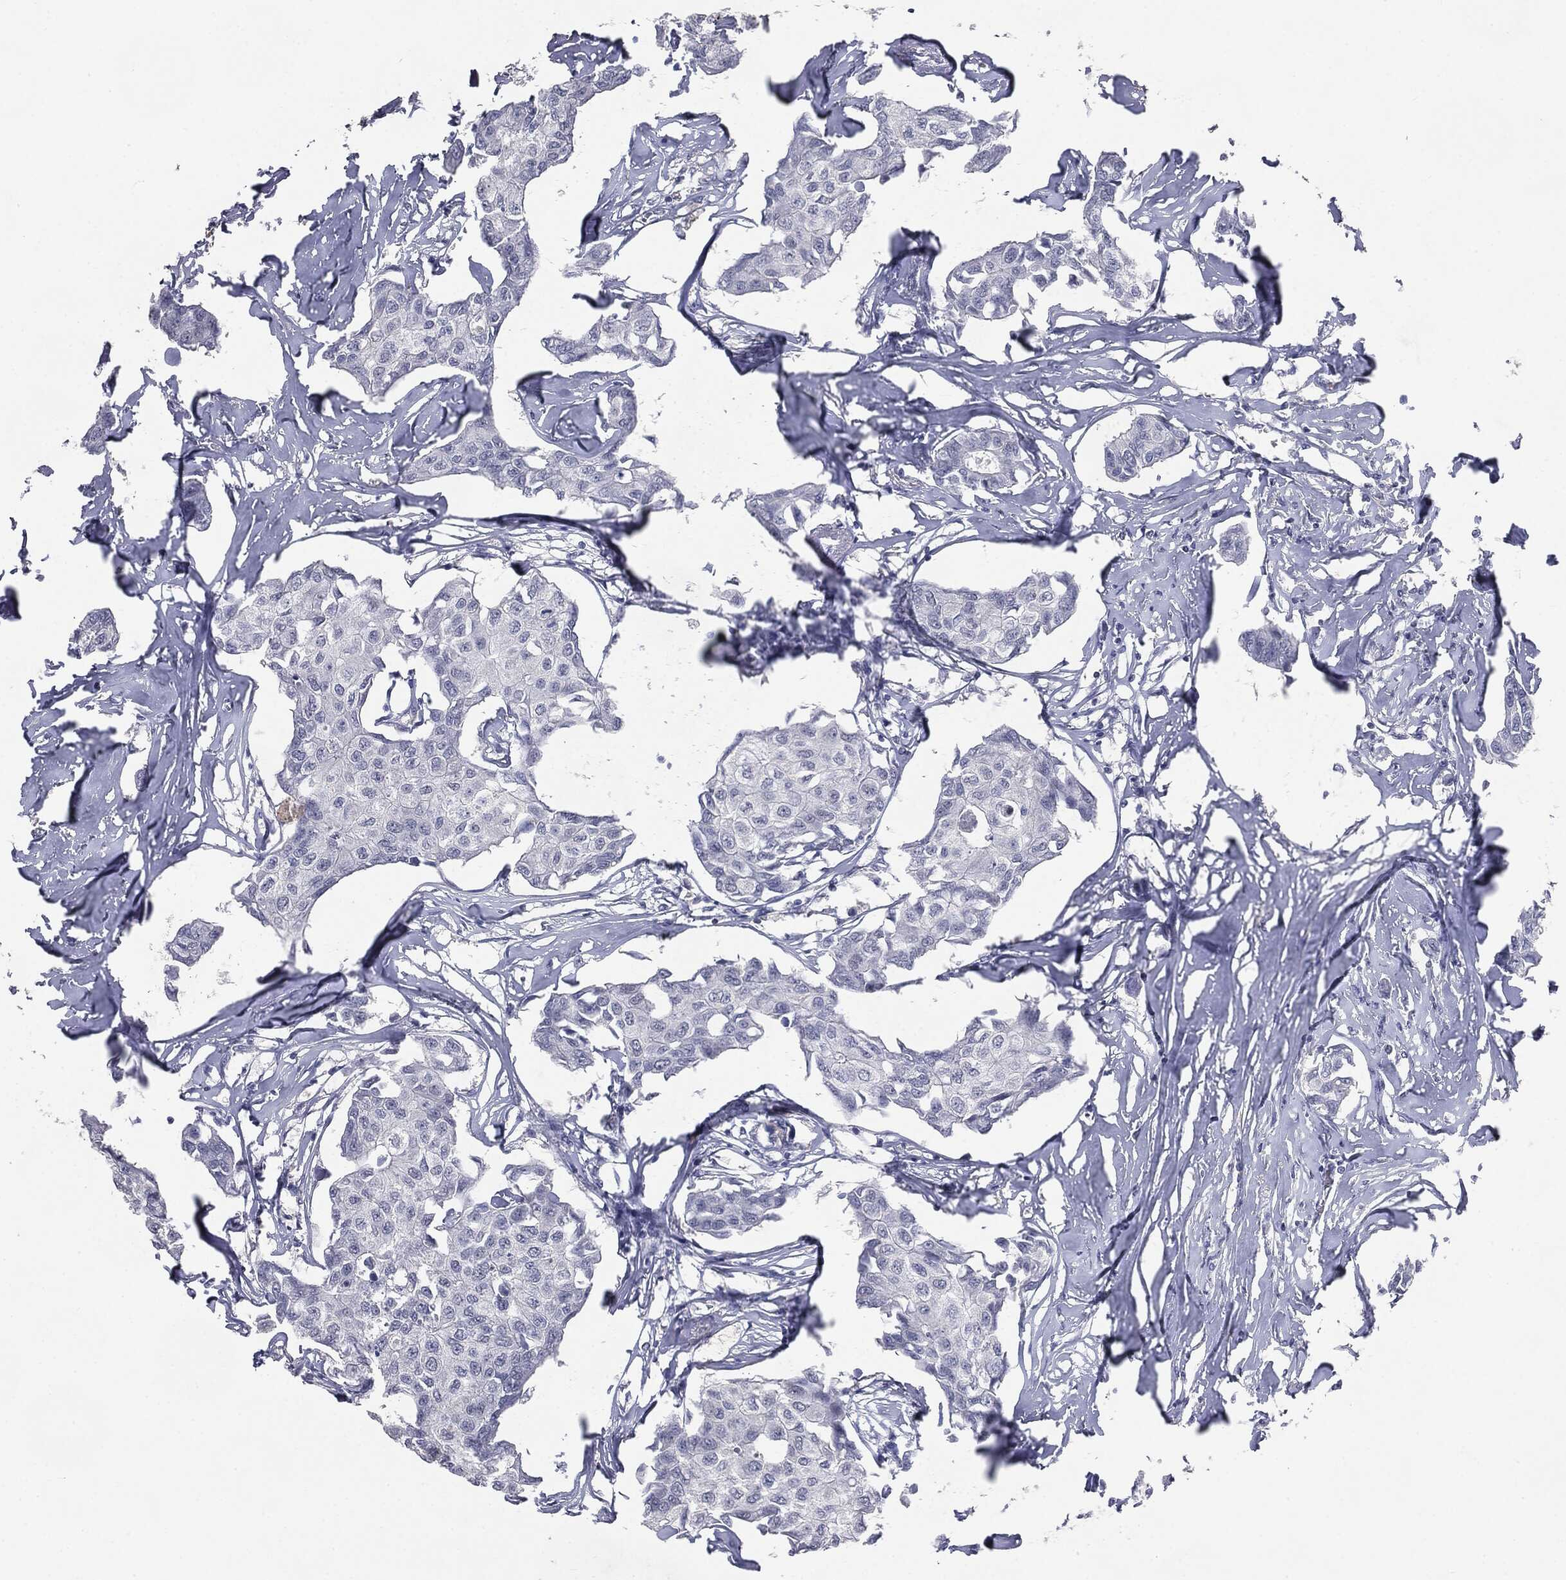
{"staining": {"intensity": "negative", "quantity": "none", "location": "none"}, "tissue": "breast cancer", "cell_type": "Tumor cells", "image_type": "cancer", "snomed": [{"axis": "morphology", "description": "Duct carcinoma"}, {"axis": "topography", "description": "Breast"}], "caption": "A high-resolution micrograph shows IHC staining of breast cancer, which shows no significant expression in tumor cells.", "gene": "SLC2A2", "patient": {"sex": "female", "age": 80}}